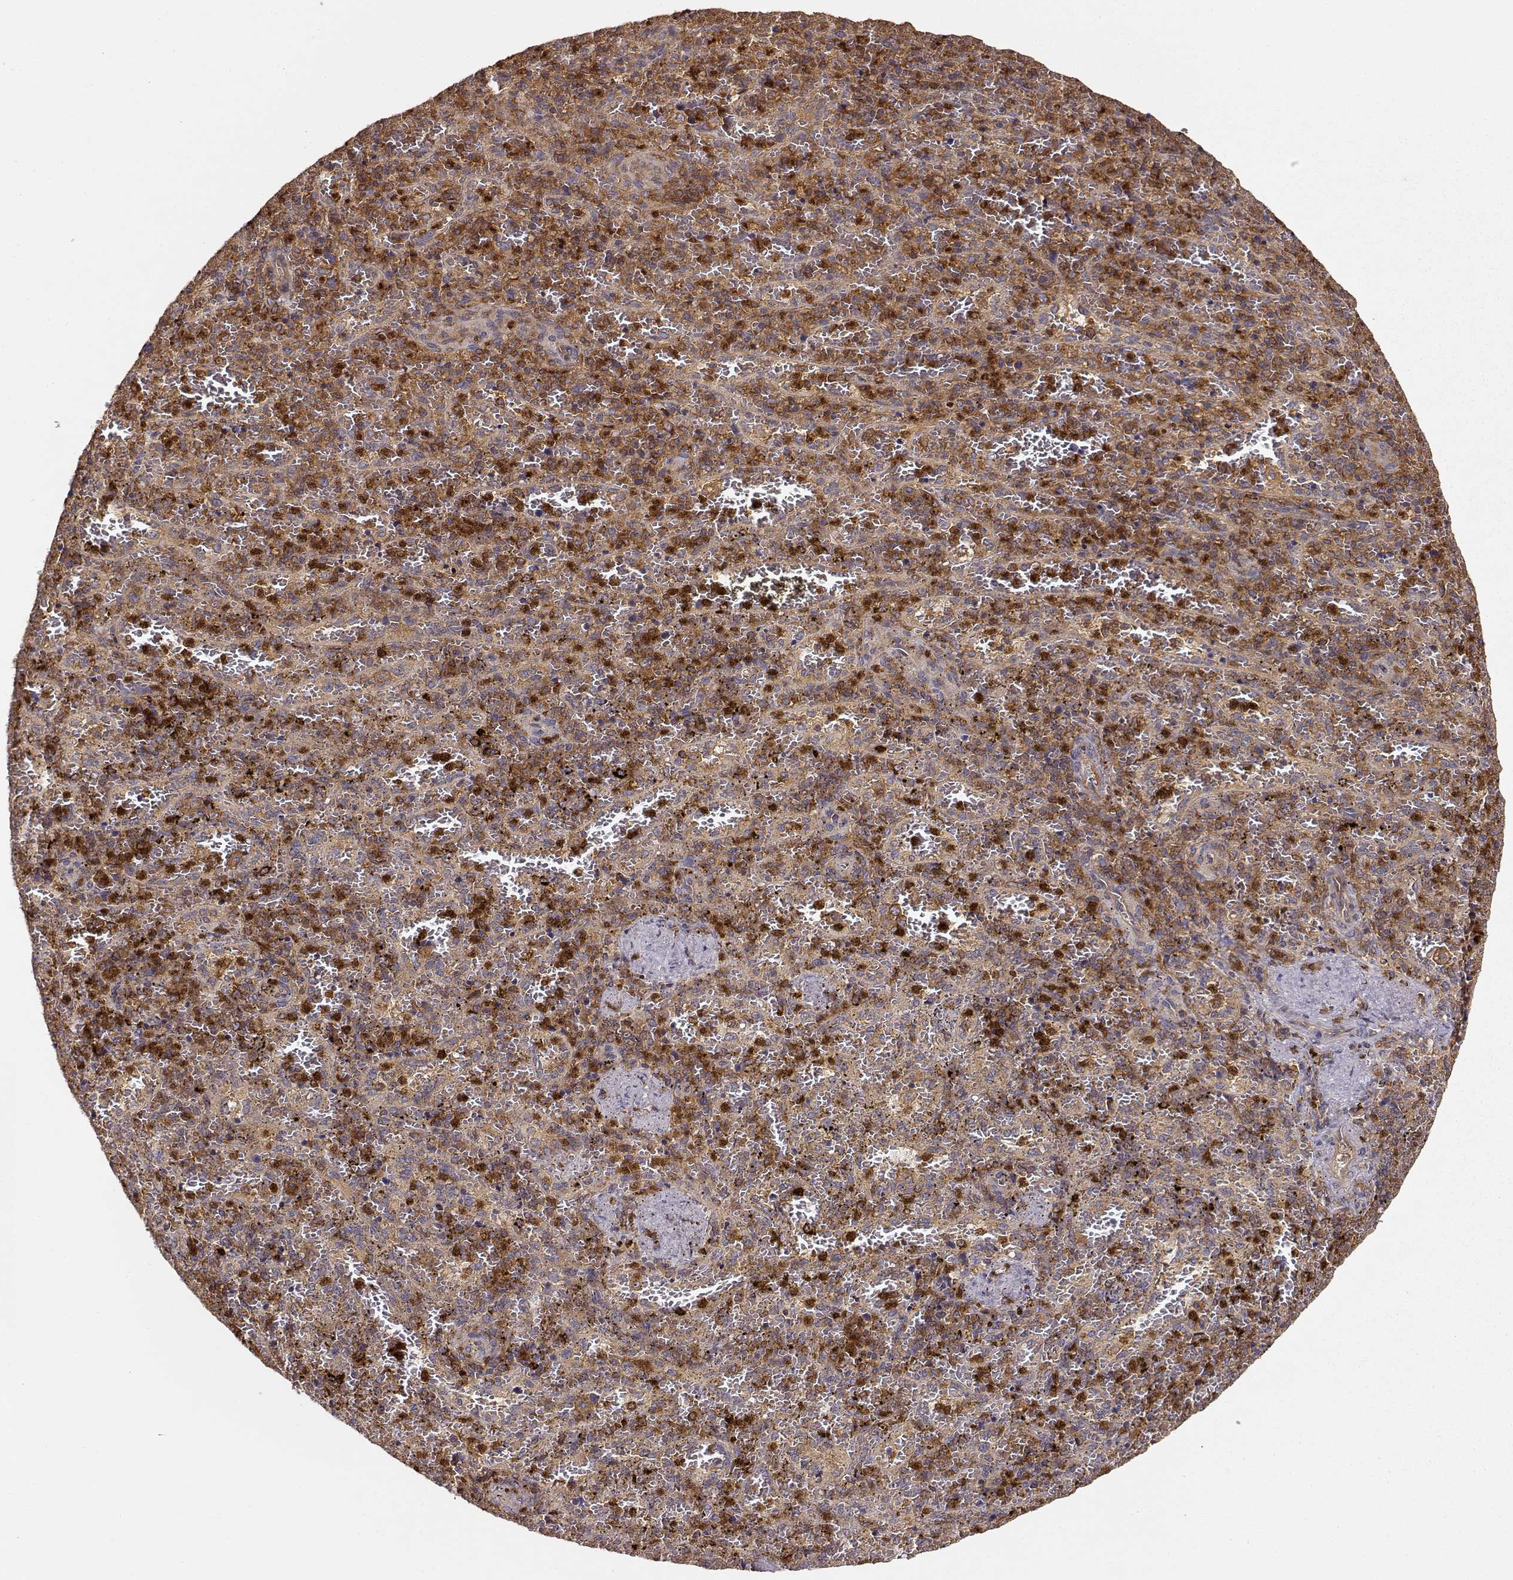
{"staining": {"intensity": "strong", "quantity": "<25%", "location": "cytoplasmic/membranous"}, "tissue": "spleen", "cell_type": "Cells in red pulp", "image_type": "normal", "snomed": [{"axis": "morphology", "description": "Normal tissue, NOS"}, {"axis": "topography", "description": "Spleen"}], "caption": "Immunohistochemistry micrograph of unremarkable human spleen stained for a protein (brown), which reveals medium levels of strong cytoplasmic/membranous expression in approximately <25% of cells in red pulp.", "gene": "ARHGEF2", "patient": {"sex": "female", "age": 50}}